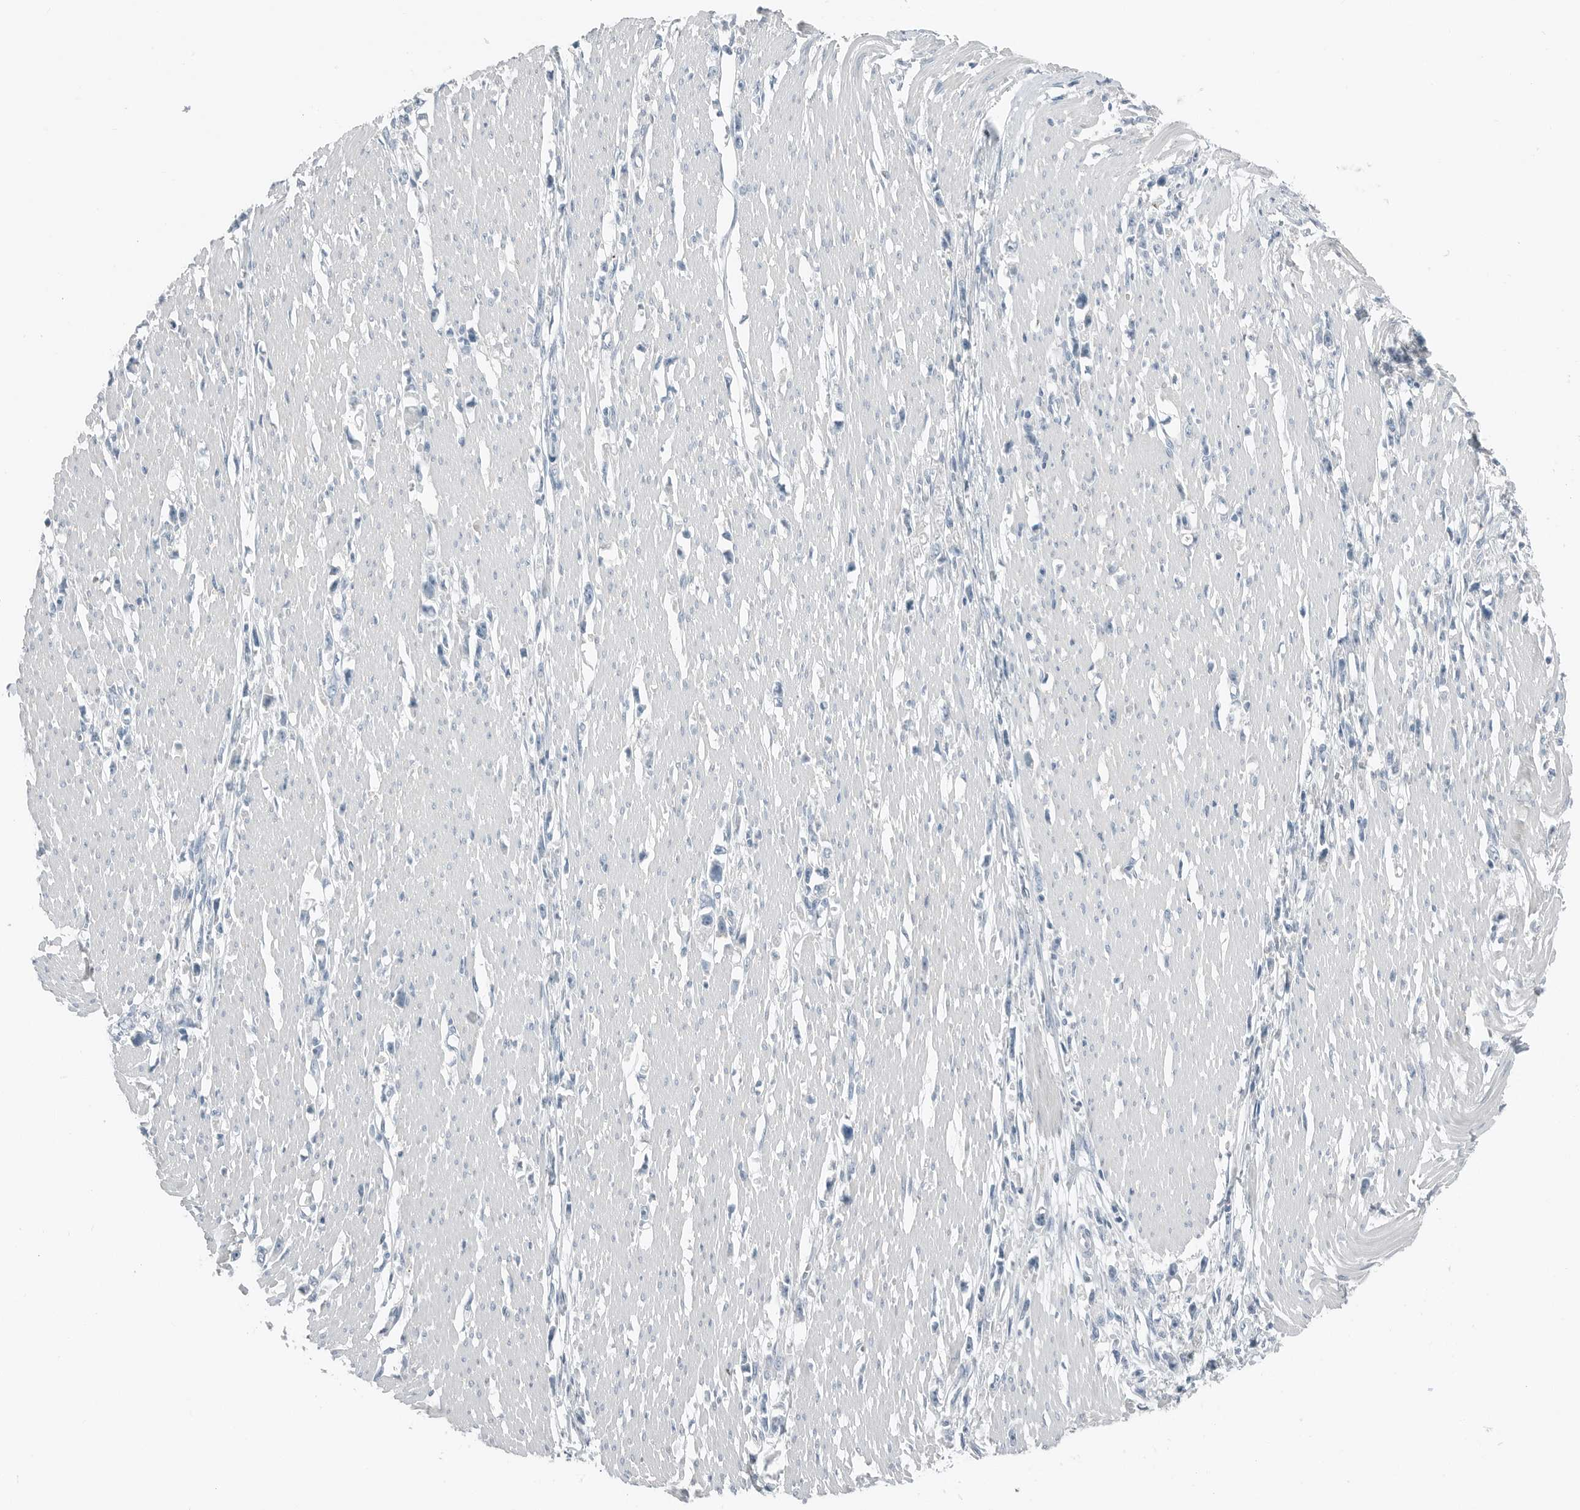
{"staining": {"intensity": "negative", "quantity": "none", "location": "none"}, "tissue": "stomach cancer", "cell_type": "Tumor cells", "image_type": "cancer", "snomed": [{"axis": "morphology", "description": "Adenocarcinoma, NOS"}, {"axis": "topography", "description": "Stomach"}], "caption": "DAB immunohistochemical staining of human stomach cancer displays no significant staining in tumor cells.", "gene": "SERPINB7", "patient": {"sex": "female", "age": 59}}